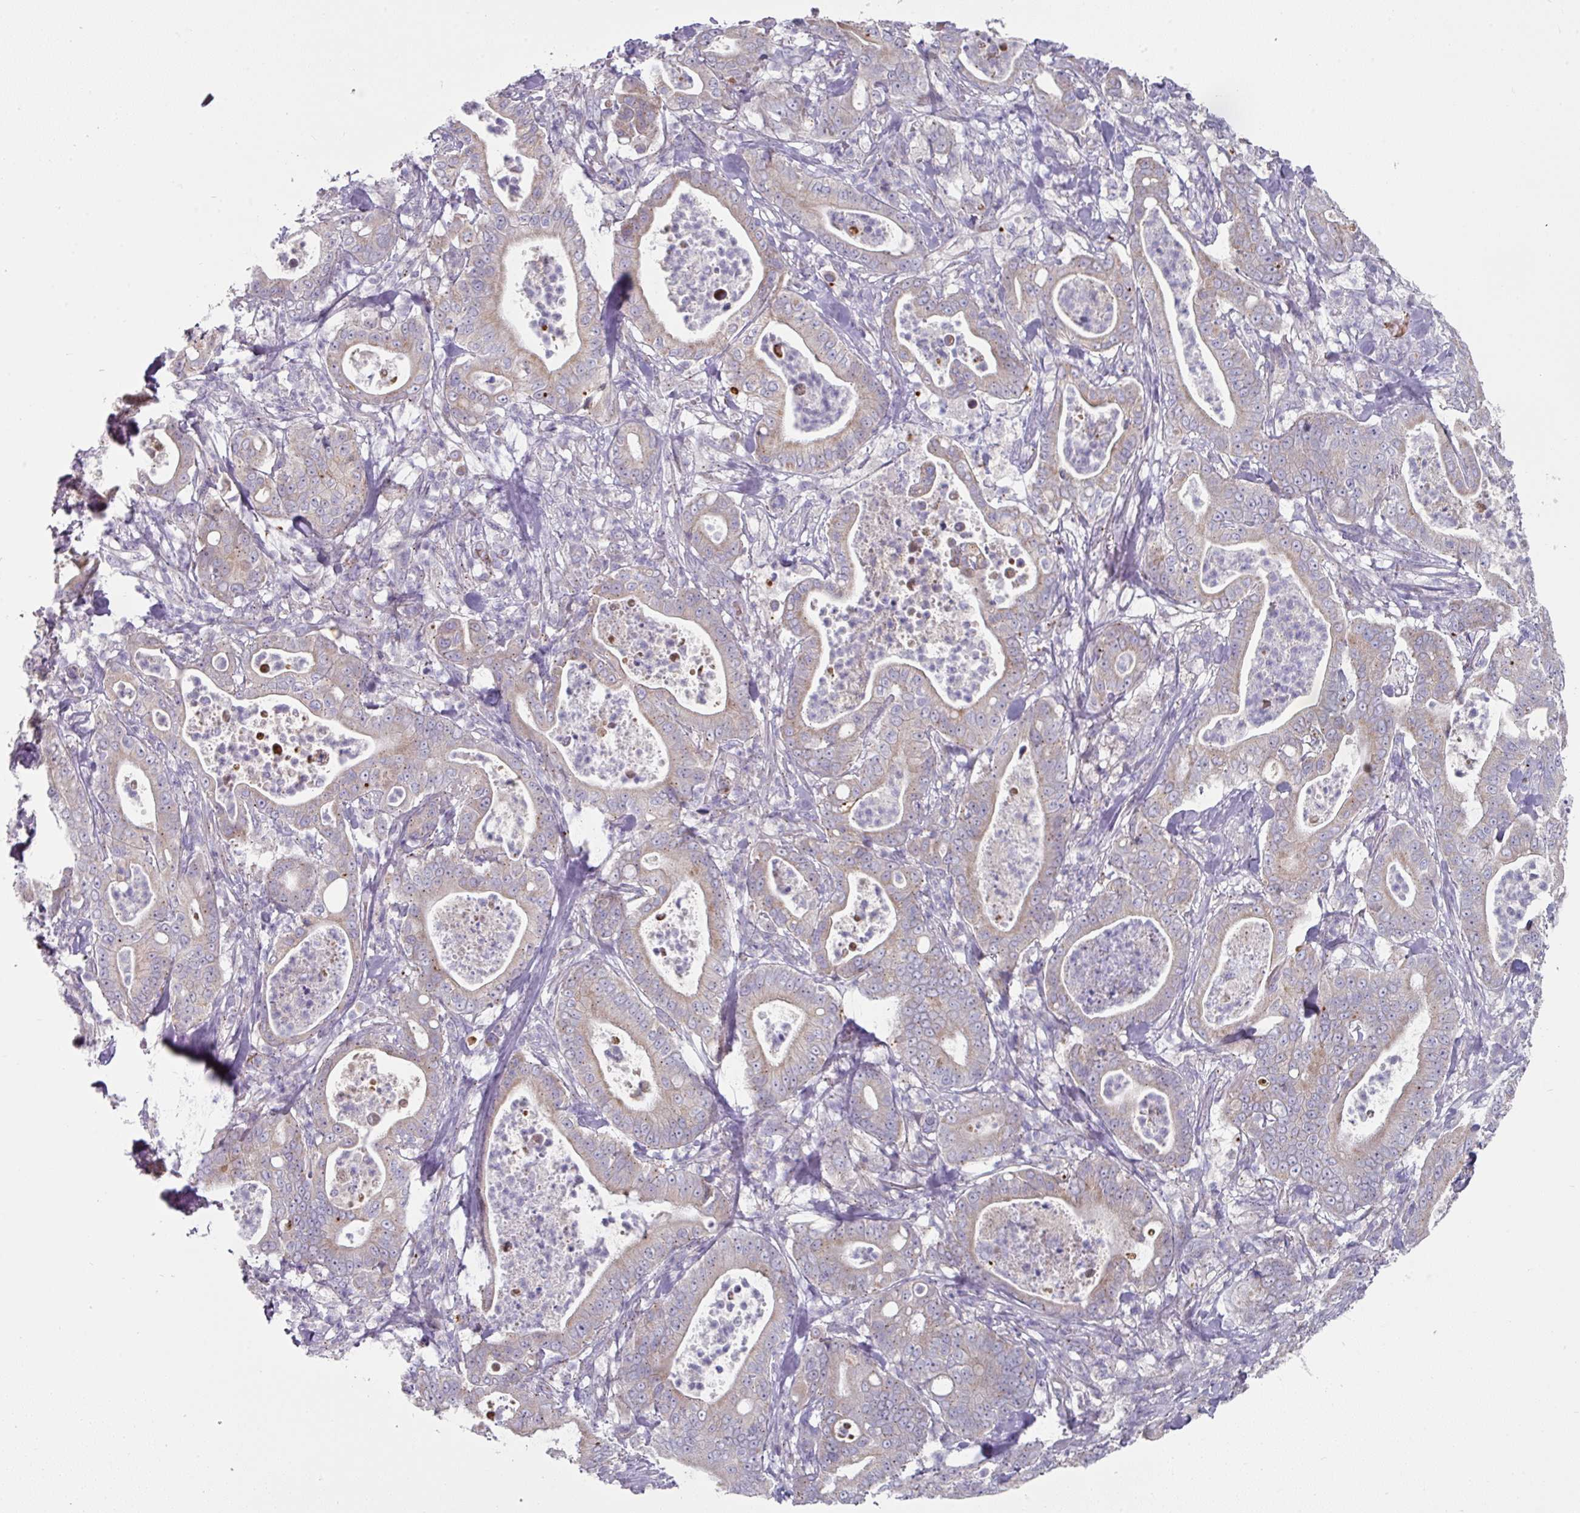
{"staining": {"intensity": "weak", "quantity": "<25%", "location": "cytoplasmic/membranous"}, "tissue": "pancreatic cancer", "cell_type": "Tumor cells", "image_type": "cancer", "snomed": [{"axis": "morphology", "description": "Adenocarcinoma, NOS"}, {"axis": "topography", "description": "Pancreas"}], "caption": "Pancreatic adenocarcinoma stained for a protein using immunohistochemistry exhibits no expression tumor cells.", "gene": "IL4R", "patient": {"sex": "male", "age": 71}}